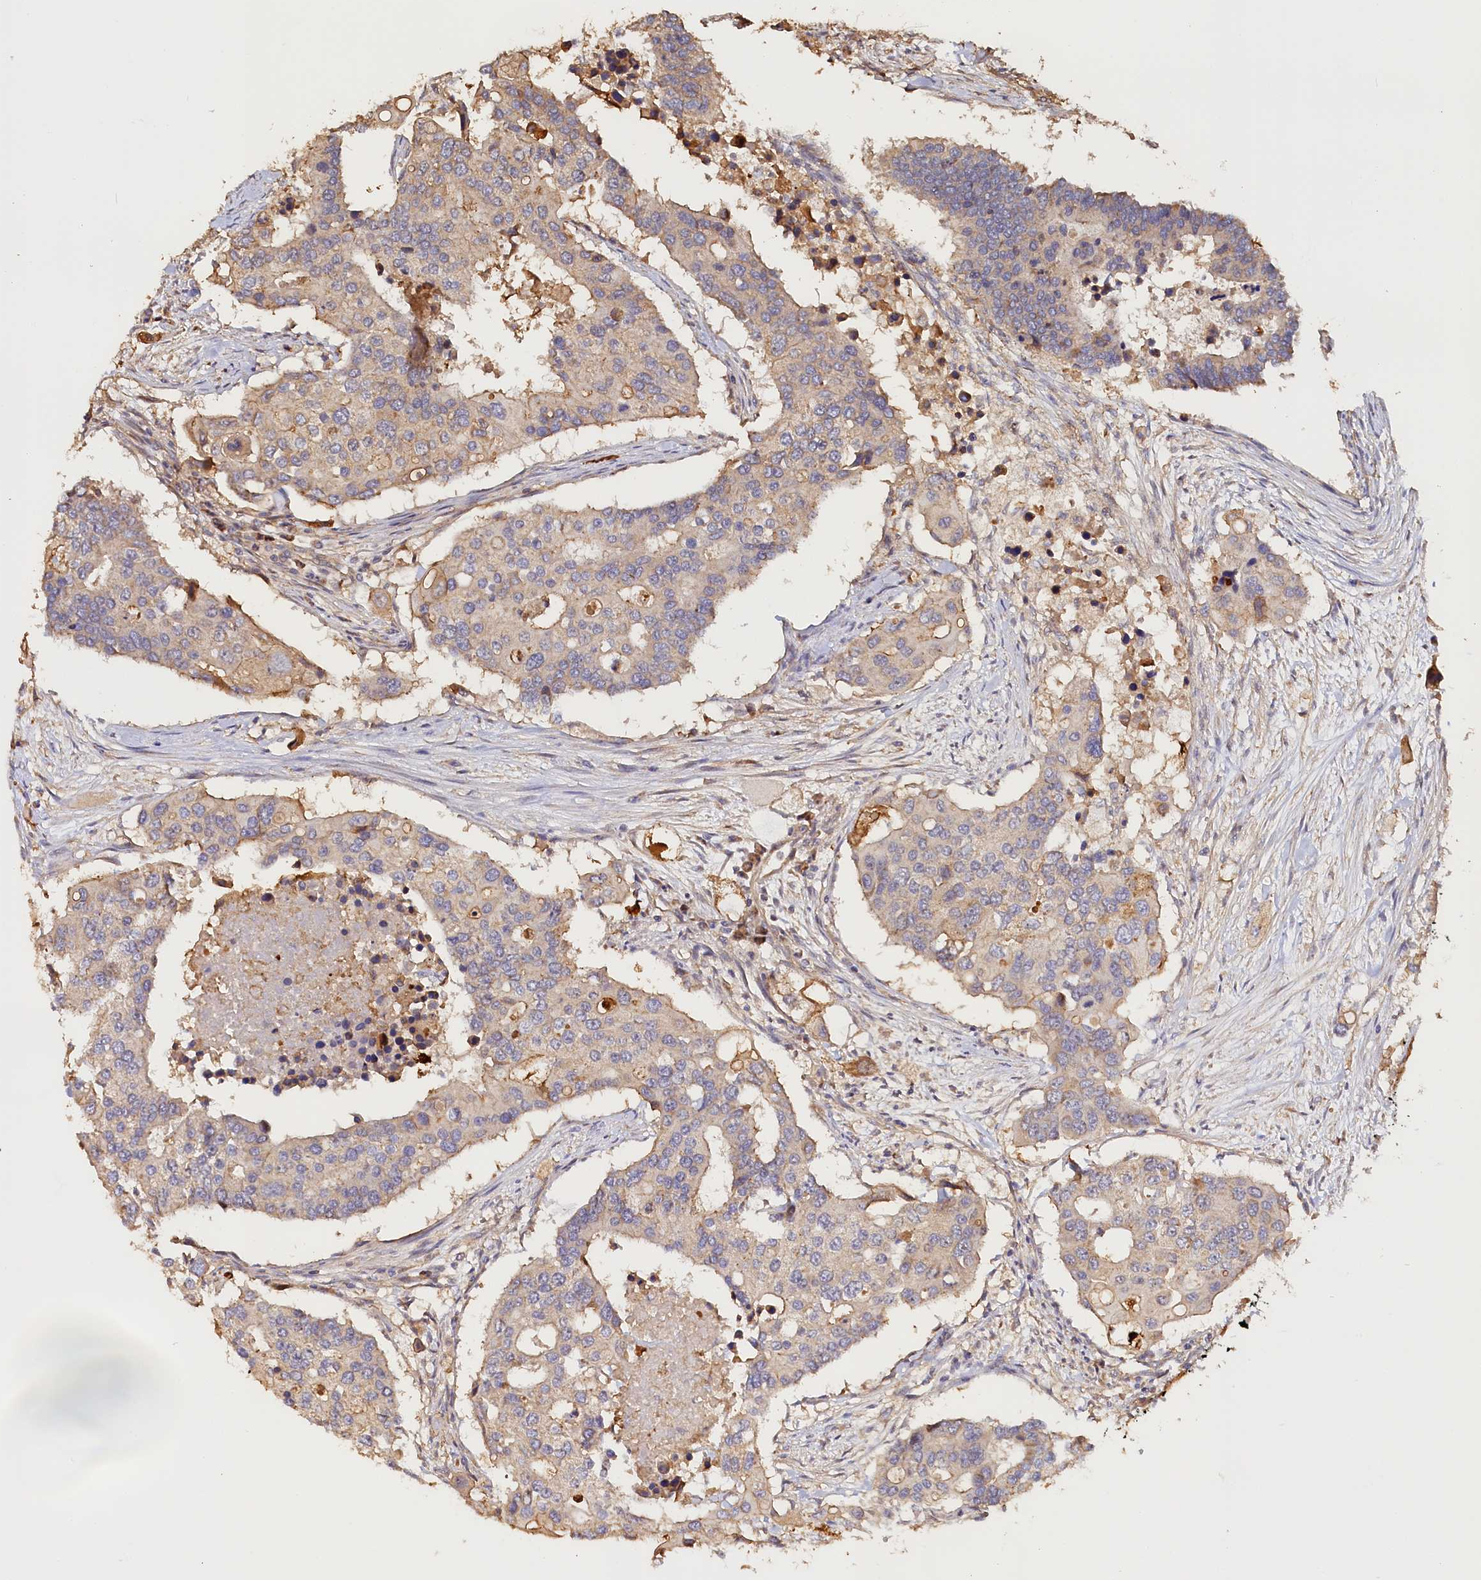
{"staining": {"intensity": "weak", "quantity": "<25%", "location": "cytoplasmic/membranous"}, "tissue": "colorectal cancer", "cell_type": "Tumor cells", "image_type": "cancer", "snomed": [{"axis": "morphology", "description": "Adenocarcinoma, NOS"}, {"axis": "topography", "description": "Colon"}], "caption": "Tumor cells are negative for brown protein staining in colorectal adenocarcinoma.", "gene": "KATNB1", "patient": {"sex": "male", "age": 77}}